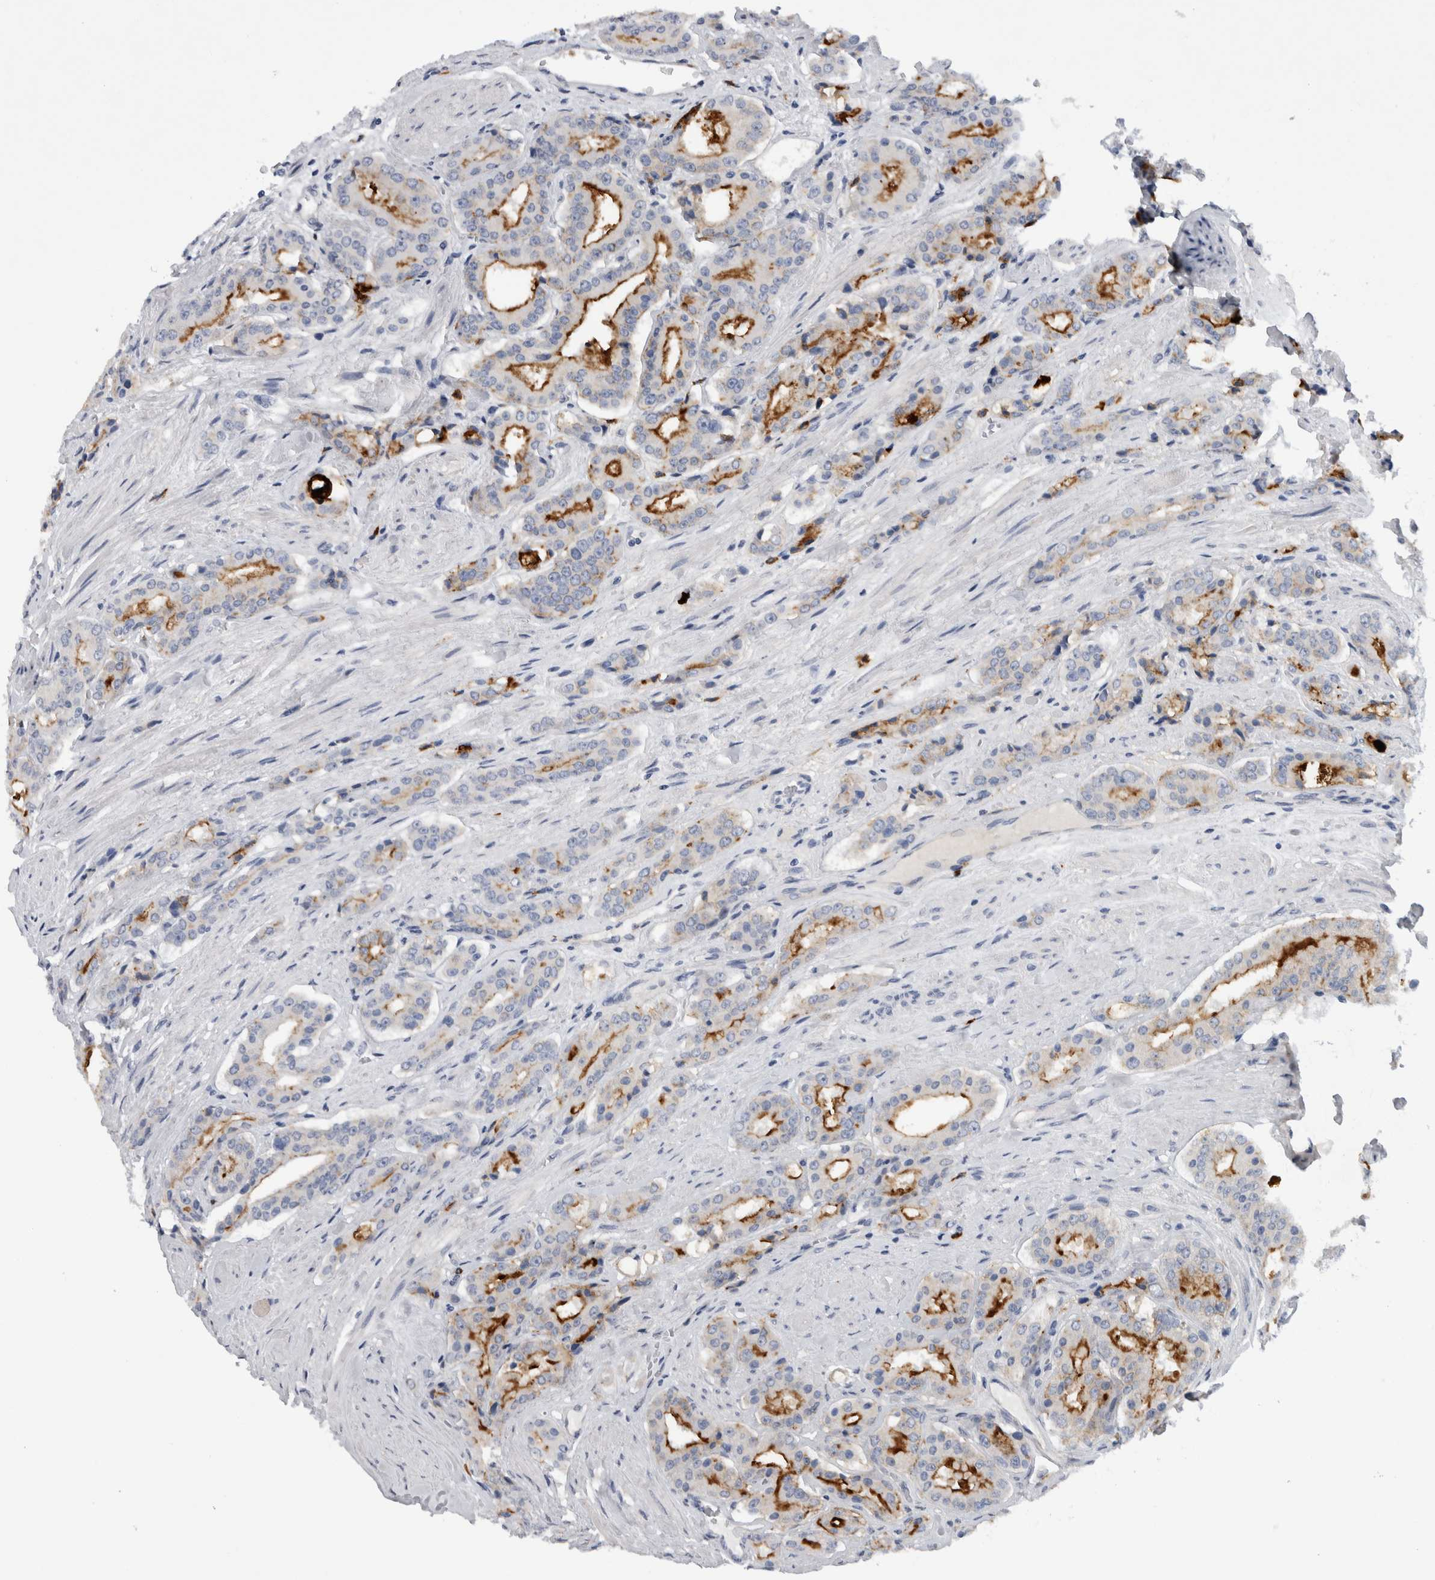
{"staining": {"intensity": "strong", "quantity": "25%-75%", "location": "cytoplasmic/membranous"}, "tissue": "prostate cancer", "cell_type": "Tumor cells", "image_type": "cancer", "snomed": [{"axis": "morphology", "description": "Adenocarcinoma, High grade"}, {"axis": "topography", "description": "Prostate"}], "caption": "Prostate adenocarcinoma (high-grade) was stained to show a protein in brown. There is high levels of strong cytoplasmic/membranous staining in about 25%-75% of tumor cells.", "gene": "CD63", "patient": {"sex": "male", "age": 71}}